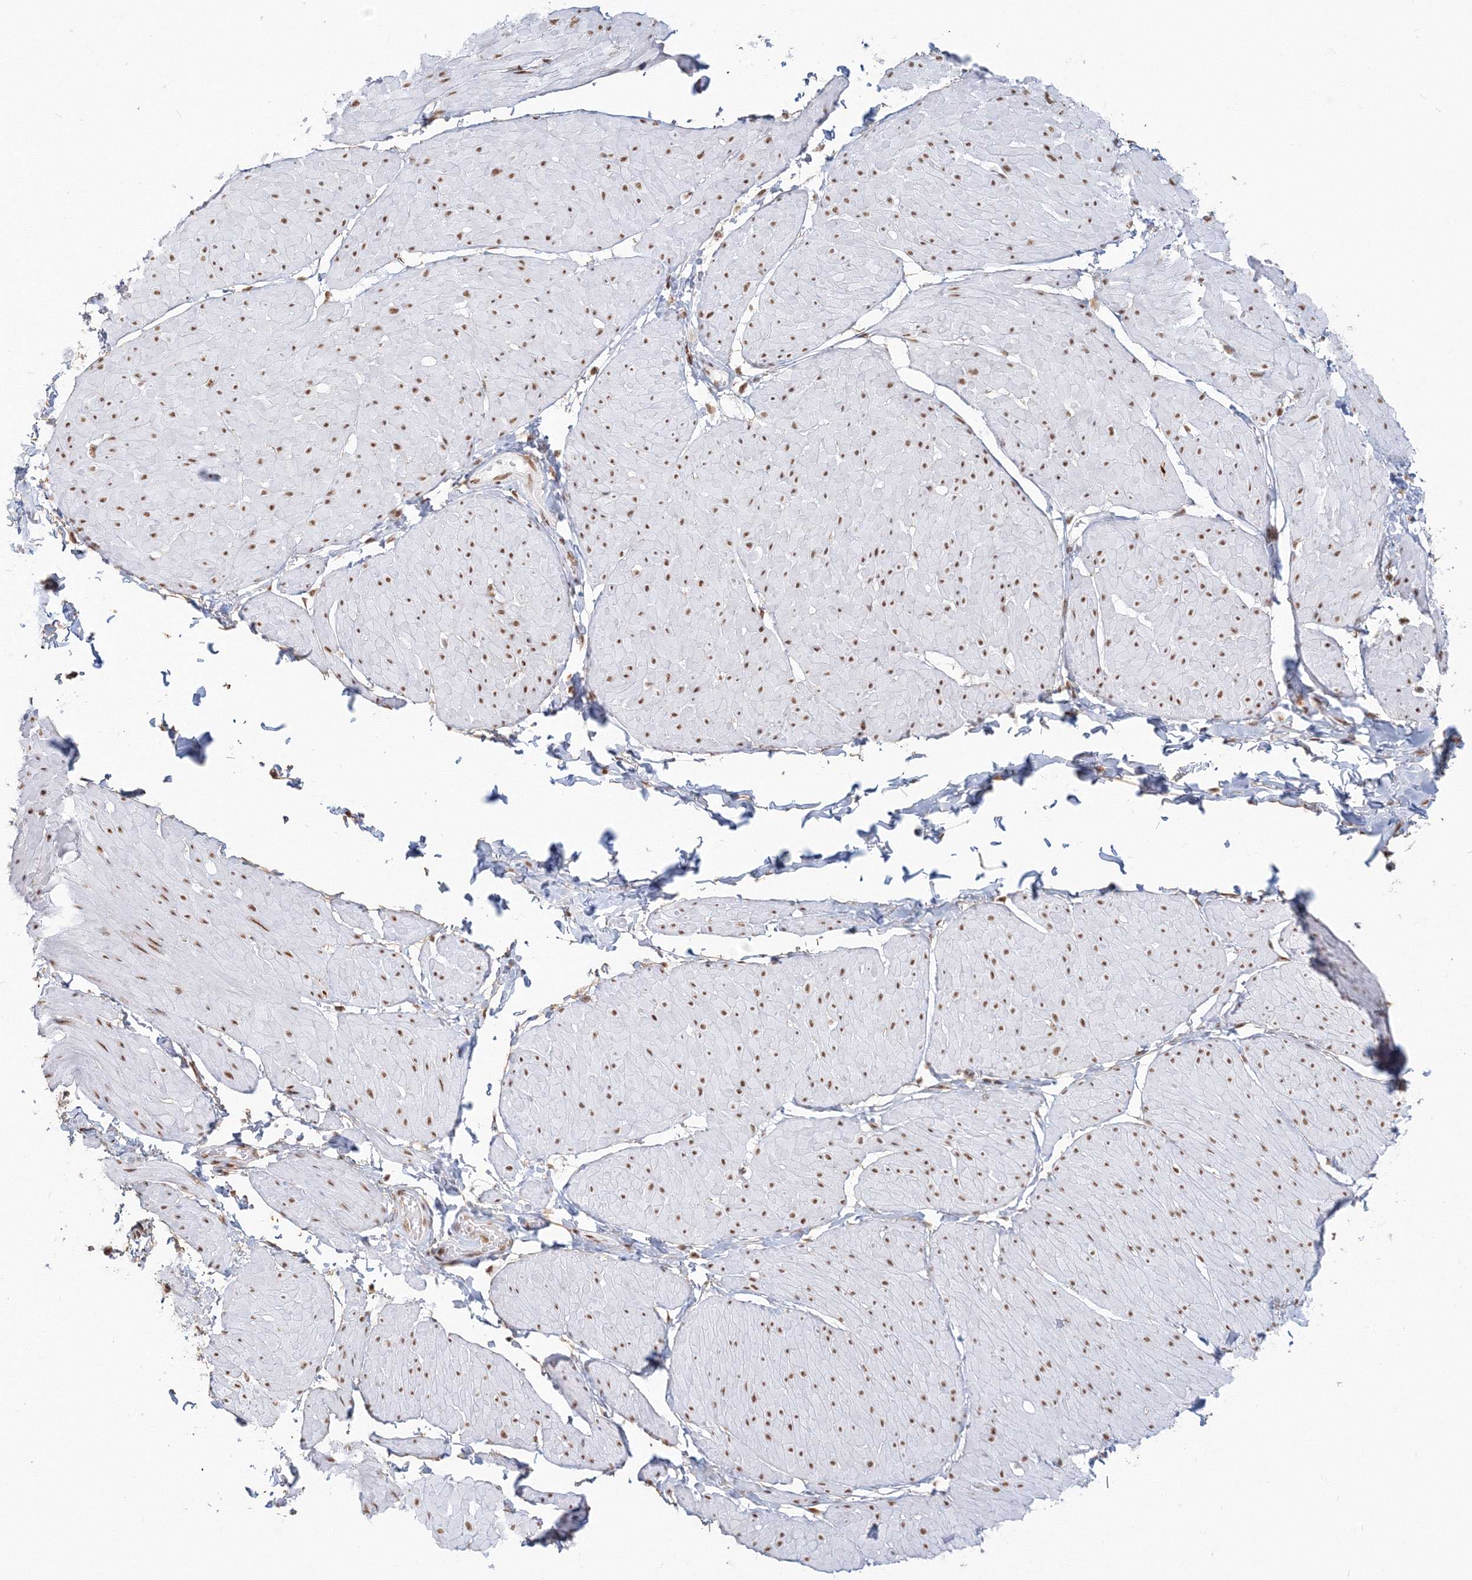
{"staining": {"intensity": "moderate", "quantity": ">75%", "location": "nuclear"}, "tissue": "smooth muscle", "cell_type": "Smooth muscle cells", "image_type": "normal", "snomed": [{"axis": "morphology", "description": "Urothelial carcinoma, High grade"}, {"axis": "topography", "description": "Urinary bladder"}], "caption": "The photomicrograph displays immunohistochemical staining of normal smooth muscle. There is moderate nuclear positivity is present in about >75% of smooth muscle cells.", "gene": "PPP4R2", "patient": {"sex": "male", "age": 46}}